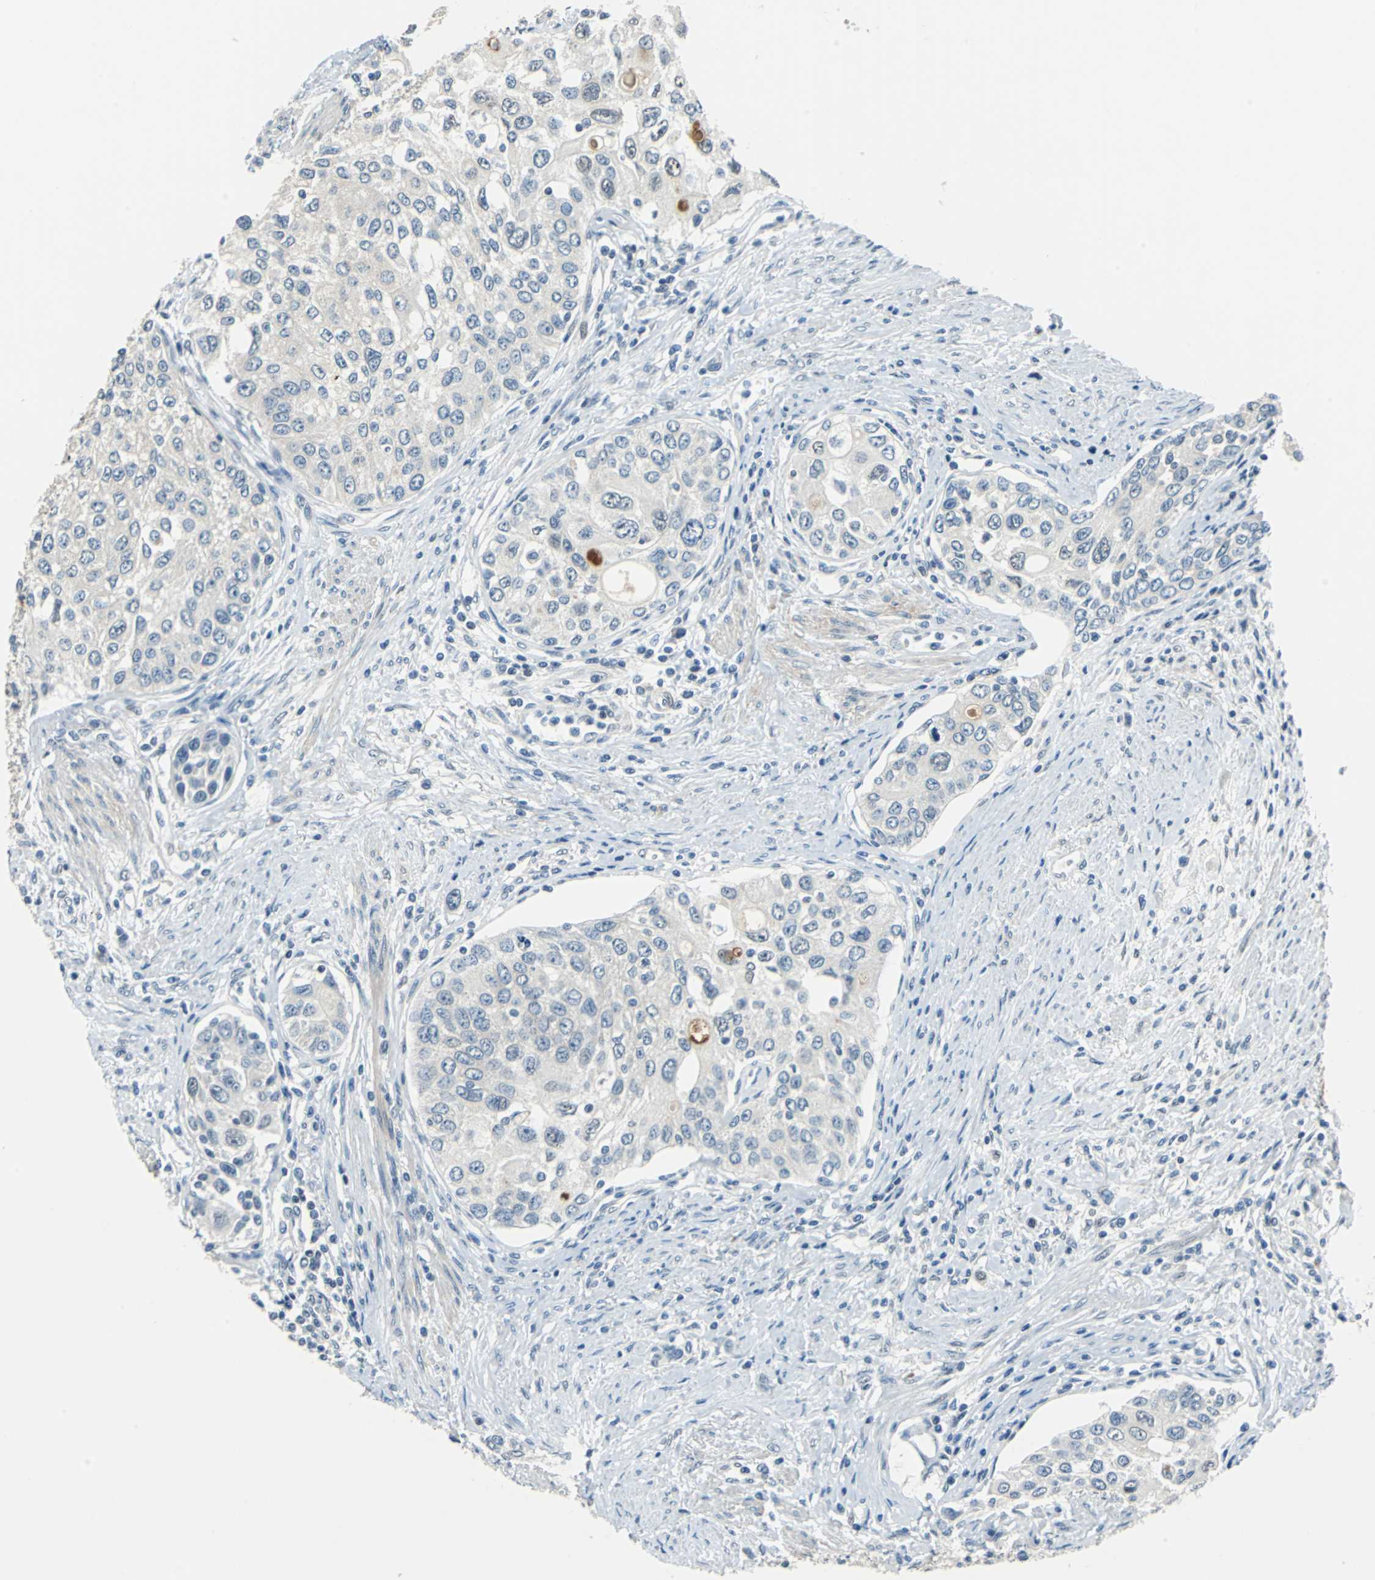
{"staining": {"intensity": "negative", "quantity": "none", "location": "none"}, "tissue": "urothelial cancer", "cell_type": "Tumor cells", "image_type": "cancer", "snomed": [{"axis": "morphology", "description": "Urothelial carcinoma, High grade"}, {"axis": "topography", "description": "Urinary bladder"}], "caption": "Urothelial carcinoma (high-grade) was stained to show a protein in brown. There is no significant positivity in tumor cells.", "gene": "HCFC2", "patient": {"sex": "female", "age": 56}}